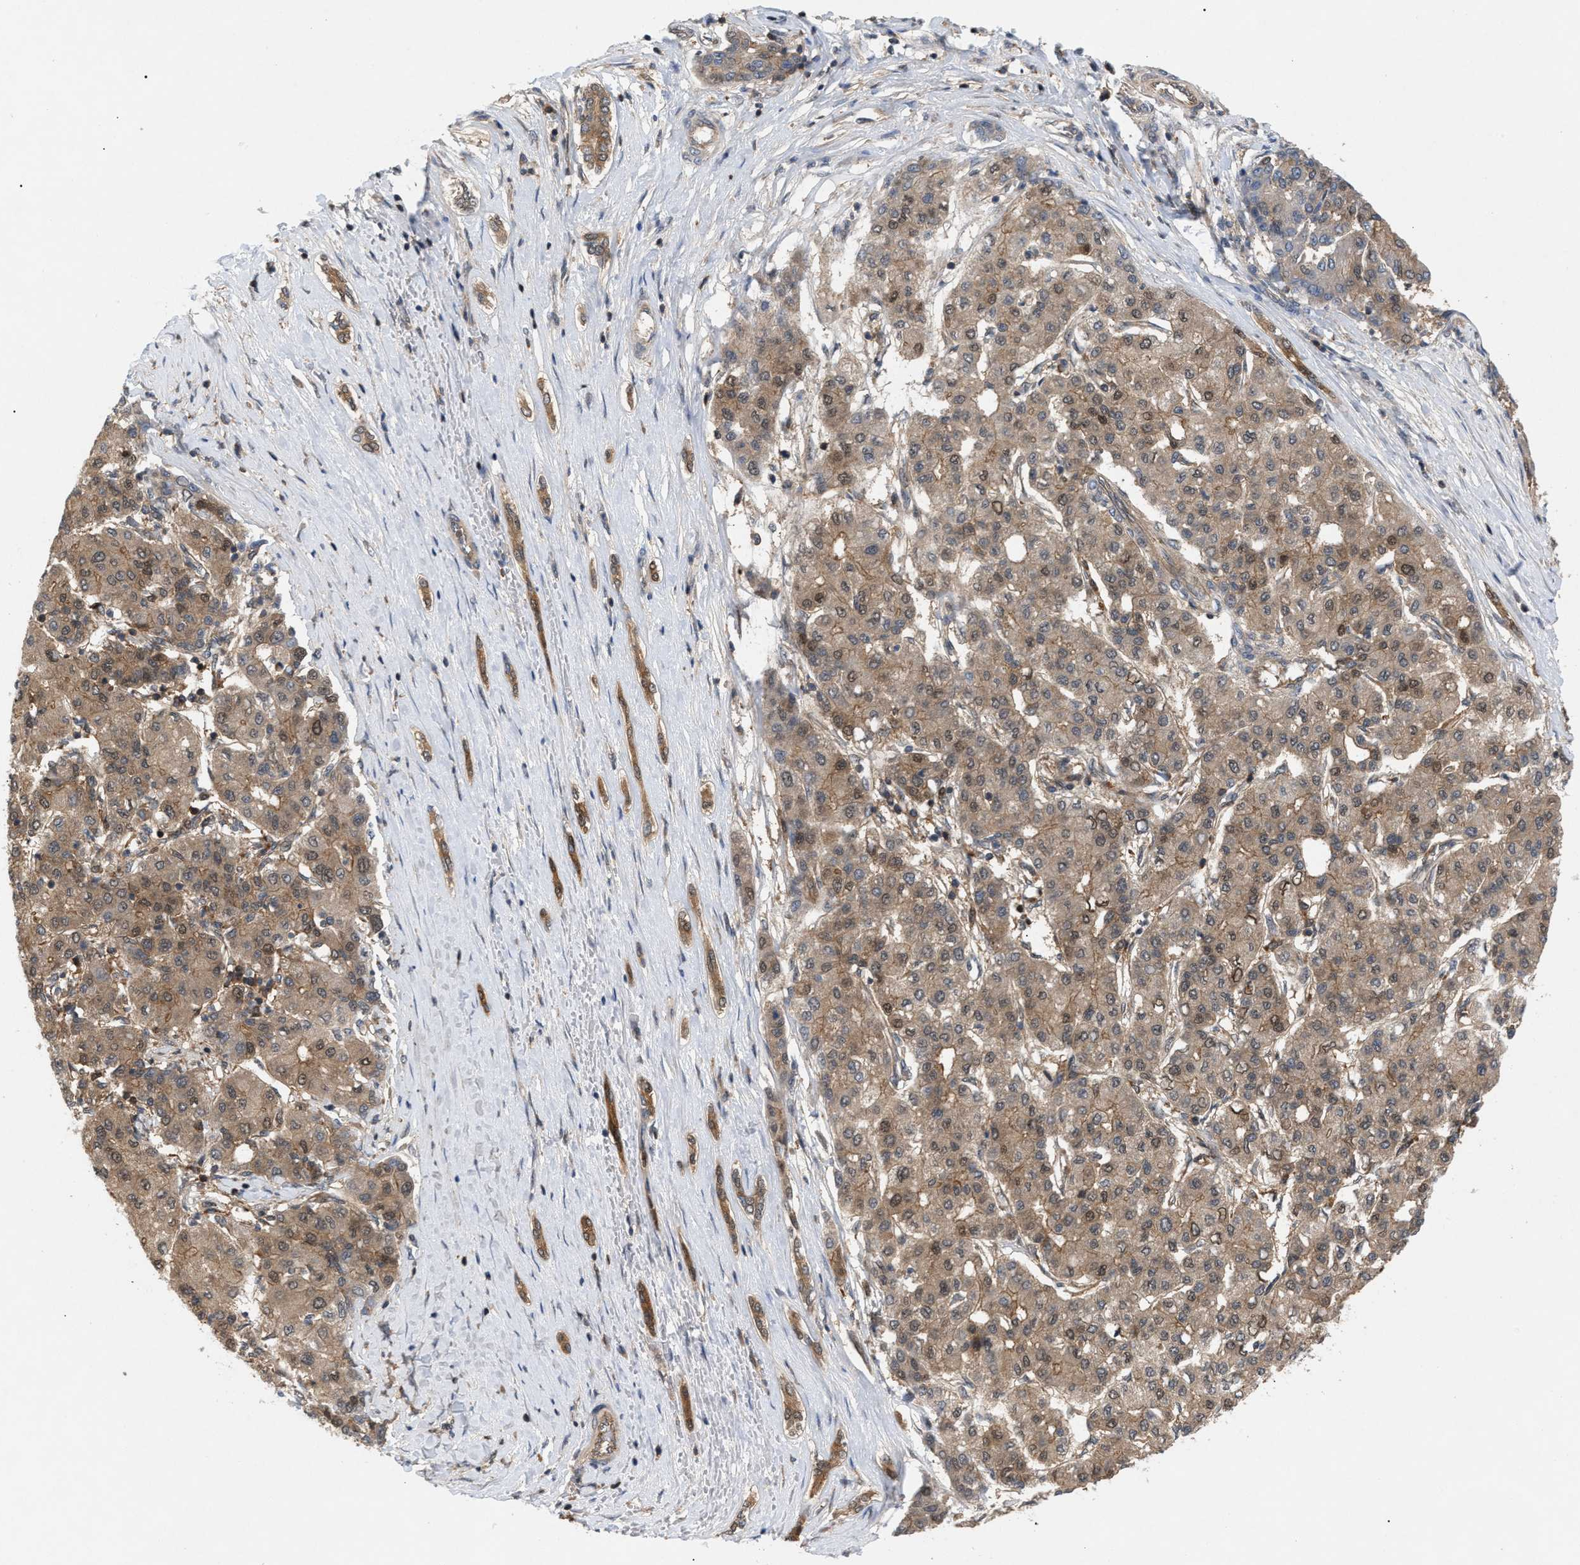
{"staining": {"intensity": "moderate", "quantity": ">75%", "location": "cytoplasmic/membranous"}, "tissue": "liver cancer", "cell_type": "Tumor cells", "image_type": "cancer", "snomed": [{"axis": "morphology", "description": "Carcinoma, Hepatocellular, NOS"}, {"axis": "topography", "description": "Liver"}], "caption": "Liver cancer (hepatocellular carcinoma) stained for a protein (brown) shows moderate cytoplasmic/membranous positive staining in approximately >75% of tumor cells.", "gene": "GLOD4", "patient": {"sex": "male", "age": 65}}